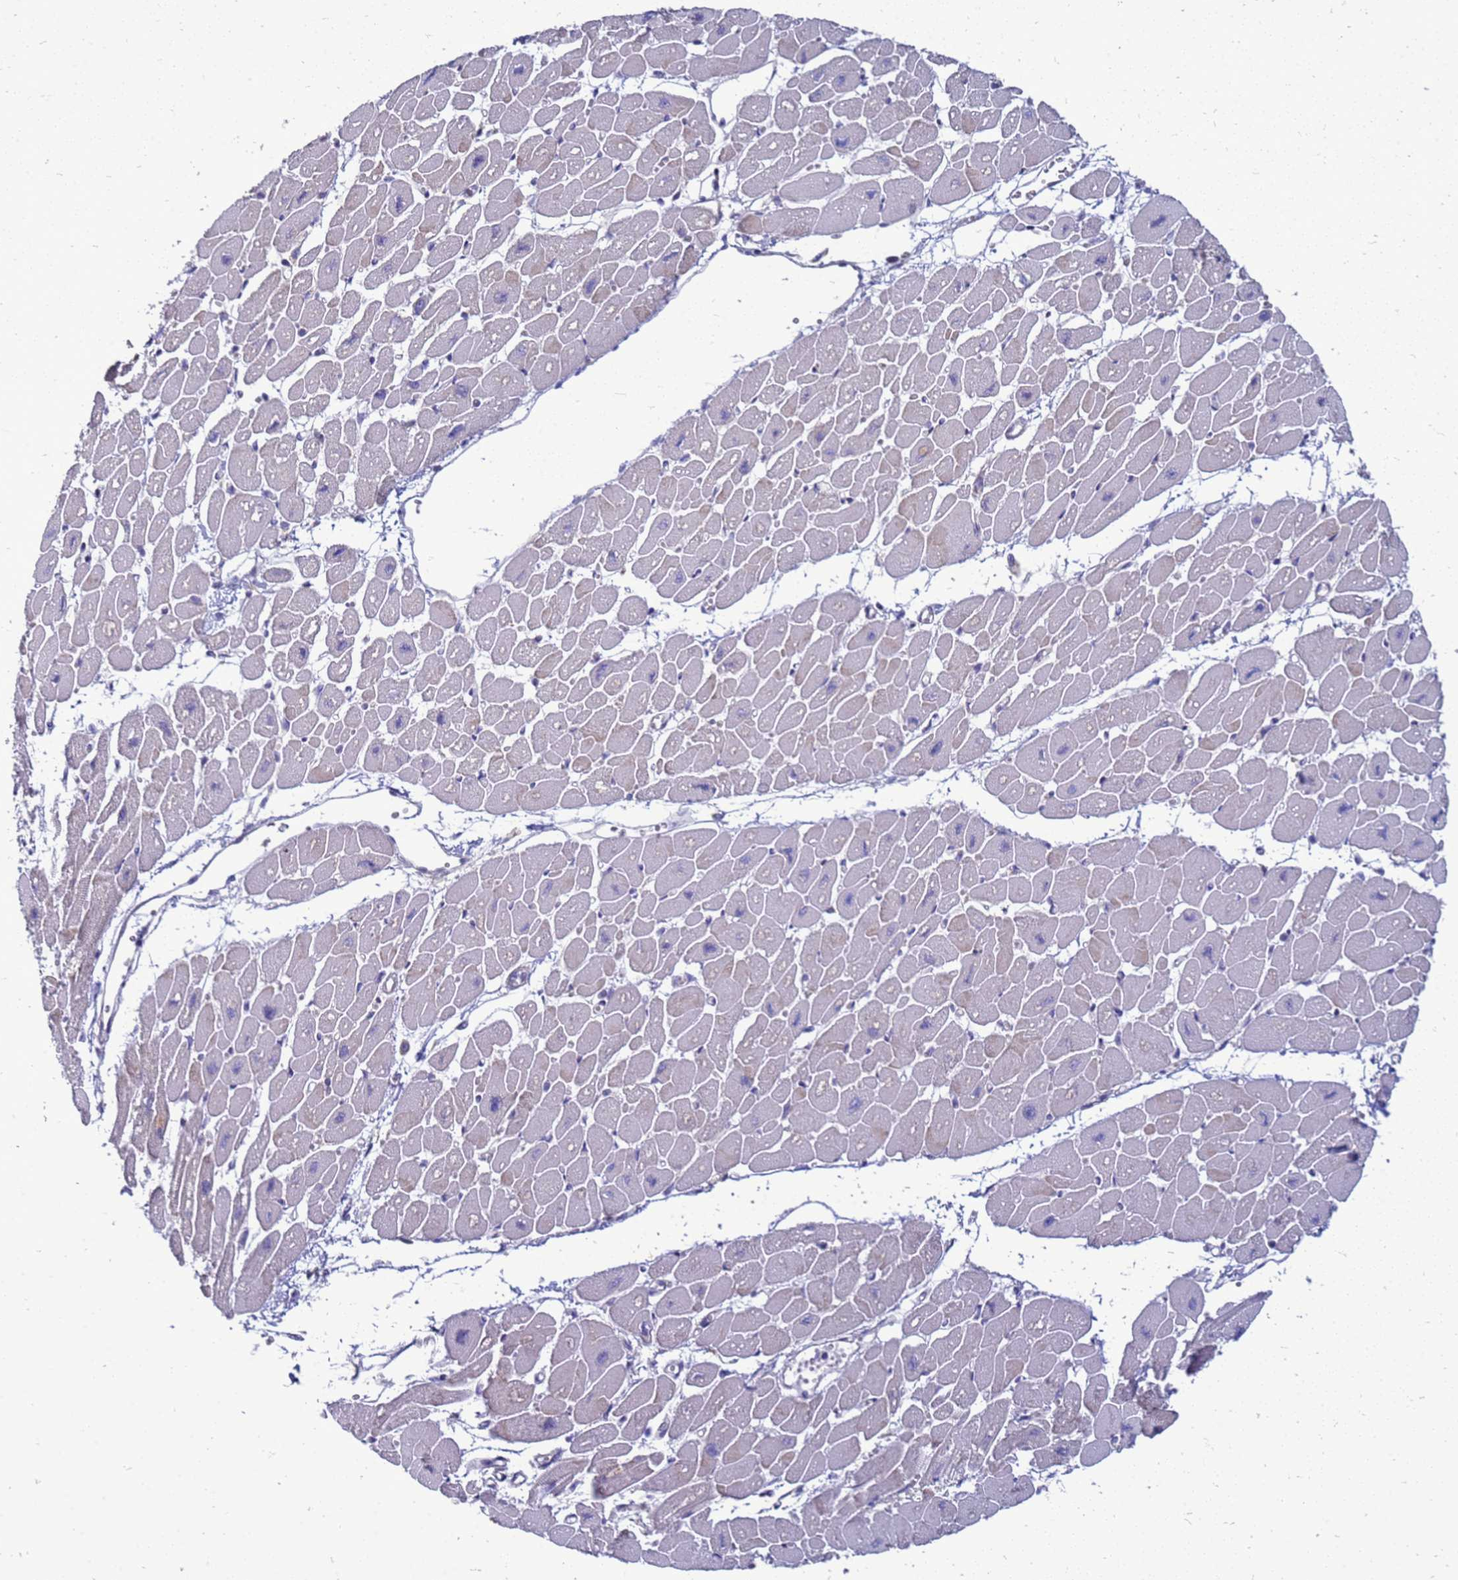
{"staining": {"intensity": "negative", "quantity": "none", "location": "none"}, "tissue": "heart muscle", "cell_type": "Cardiomyocytes", "image_type": "normal", "snomed": [{"axis": "morphology", "description": "Normal tissue, NOS"}, {"axis": "topography", "description": "Heart"}], "caption": "DAB immunohistochemical staining of unremarkable heart muscle reveals no significant positivity in cardiomyocytes. Brightfield microscopy of immunohistochemistry (IHC) stained with DAB (brown) and hematoxylin (blue), captured at high magnification.", "gene": "MON1B", "patient": {"sex": "female", "age": 54}}